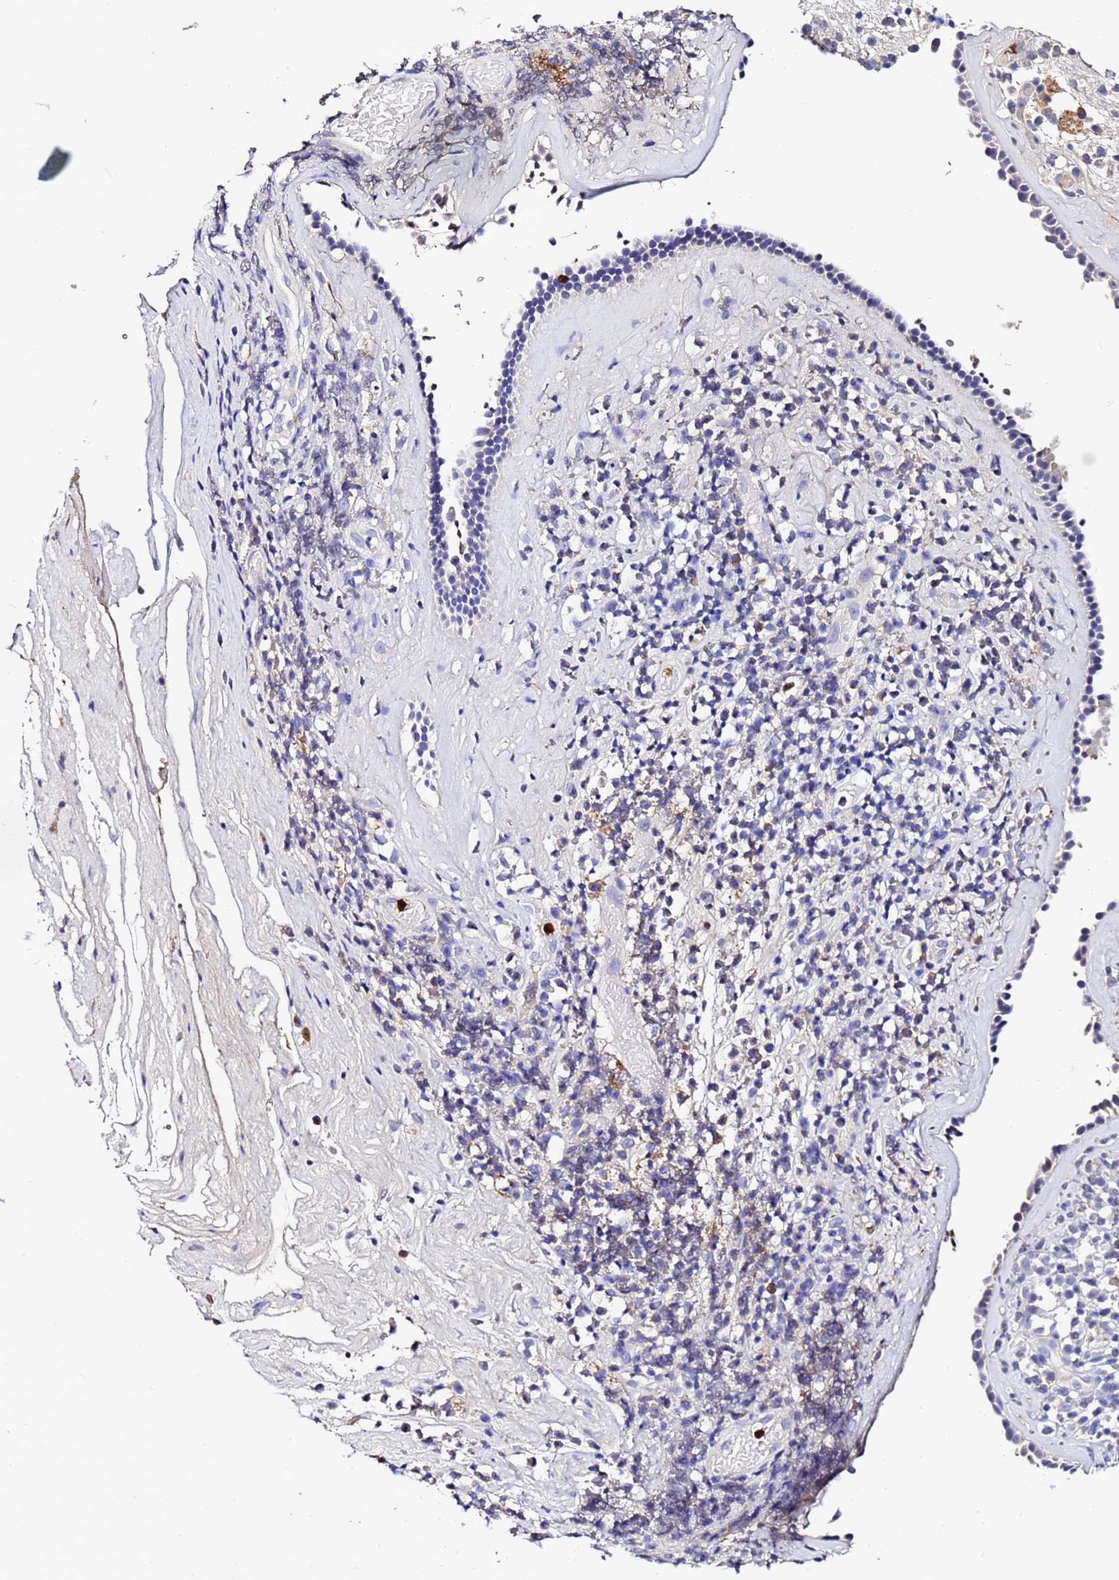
{"staining": {"intensity": "negative", "quantity": "none", "location": "none"}, "tissue": "nasopharynx", "cell_type": "Respiratory epithelial cells", "image_type": "normal", "snomed": [{"axis": "morphology", "description": "Normal tissue, NOS"}, {"axis": "morphology", "description": "Inflammation, NOS"}, {"axis": "topography", "description": "Nasopharynx"}], "caption": "This photomicrograph is of normal nasopharynx stained with immunohistochemistry to label a protein in brown with the nuclei are counter-stained blue. There is no staining in respiratory epithelial cells.", "gene": "TUBAL3", "patient": {"sex": "male", "age": 70}}